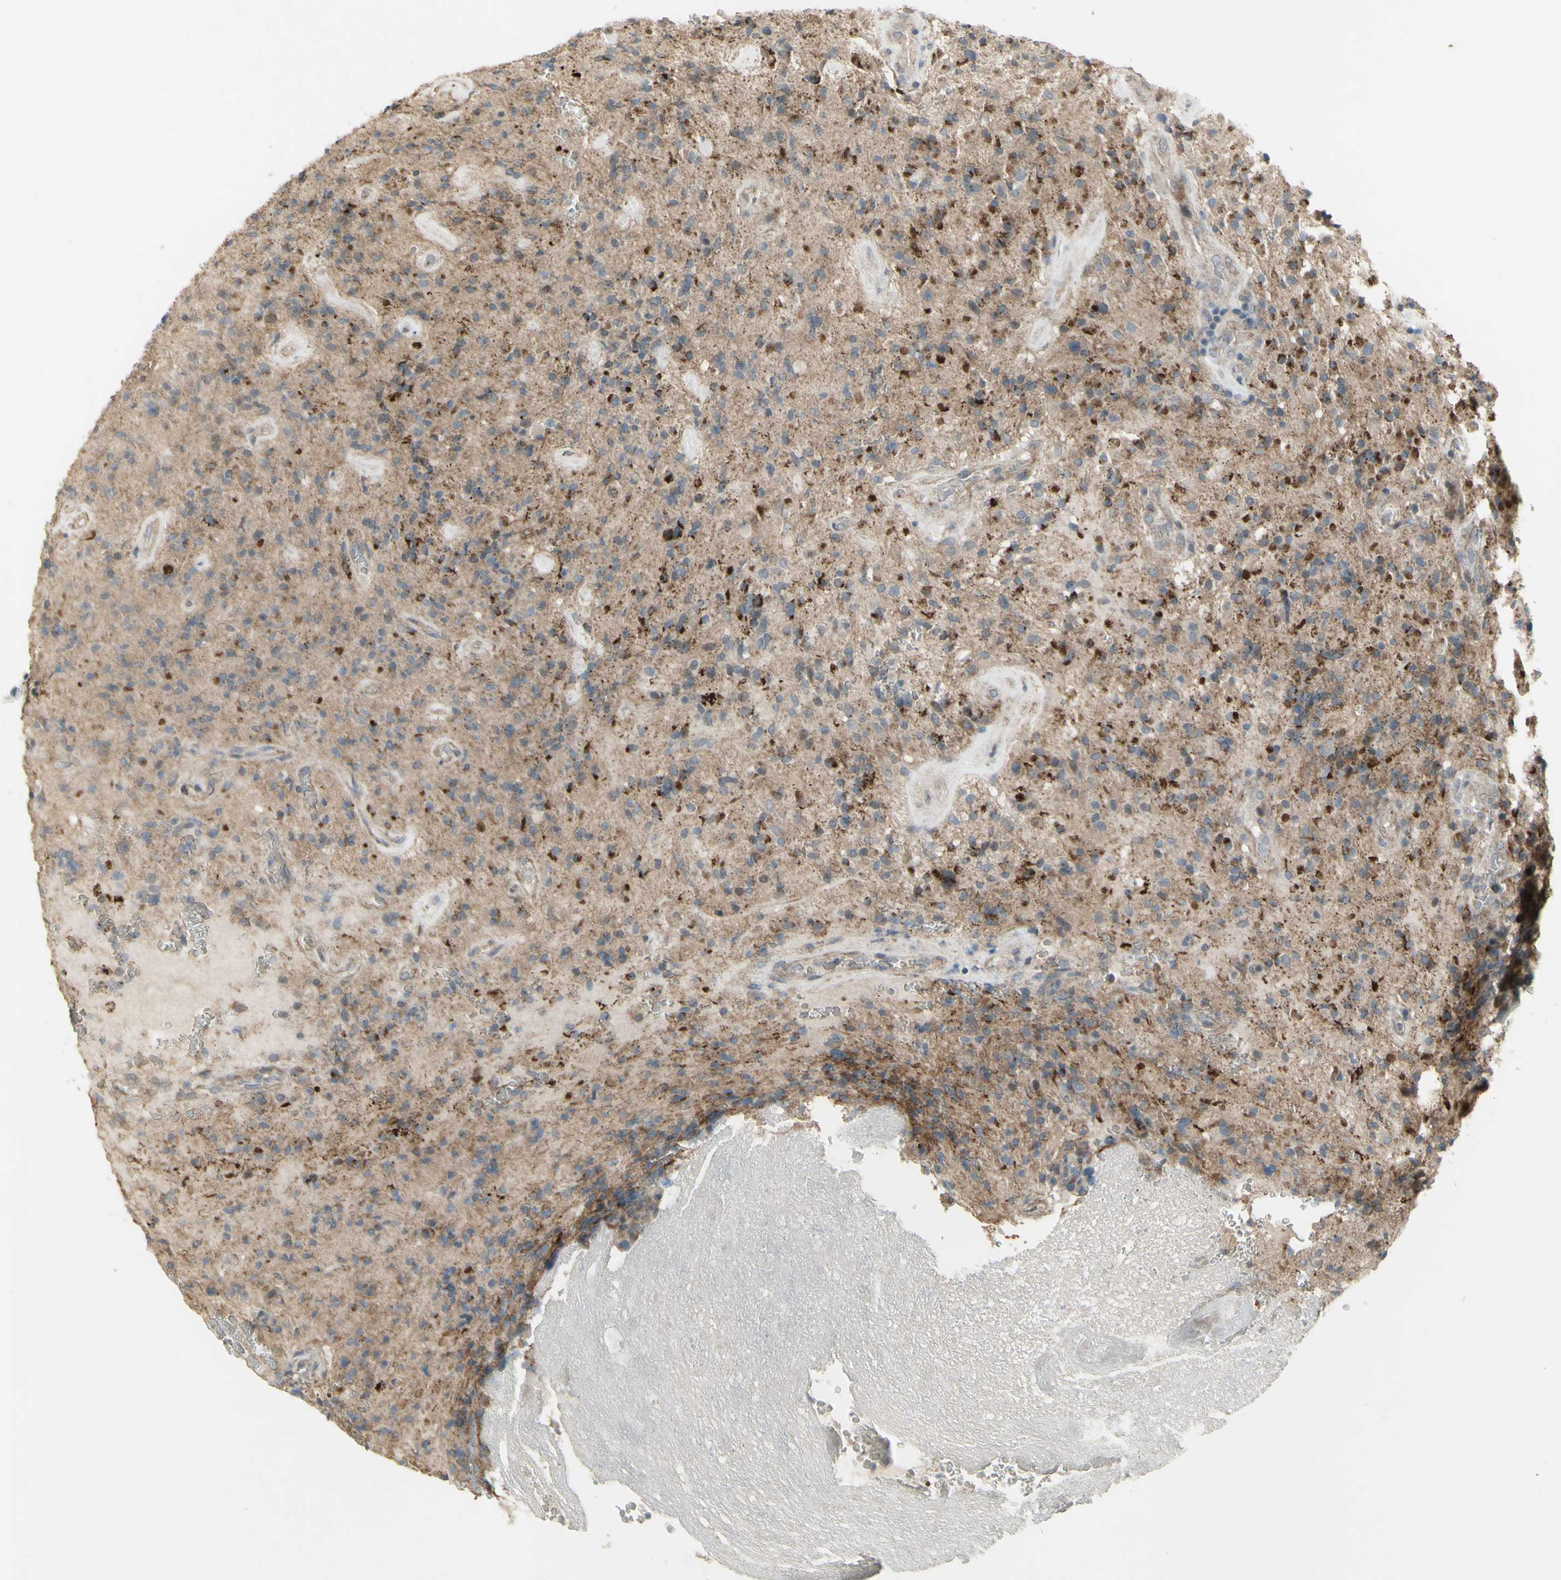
{"staining": {"intensity": "strong", "quantity": "25%-75%", "location": "cytoplasmic/membranous"}, "tissue": "glioma", "cell_type": "Tumor cells", "image_type": "cancer", "snomed": [{"axis": "morphology", "description": "Glioma, malignant, High grade"}, {"axis": "topography", "description": "Brain"}], "caption": "A brown stain highlights strong cytoplasmic/membranous staining of a protein in human glioma tumor cells. The protein of interest is stained brown, and the nuclei are stained in blue (DAB (3,3'-diaminobenzidine) IHC with brightfield microscopy, high magnification).", "gene": "GRAMD1B", "patient": {"sex": "male", "age": 71}}